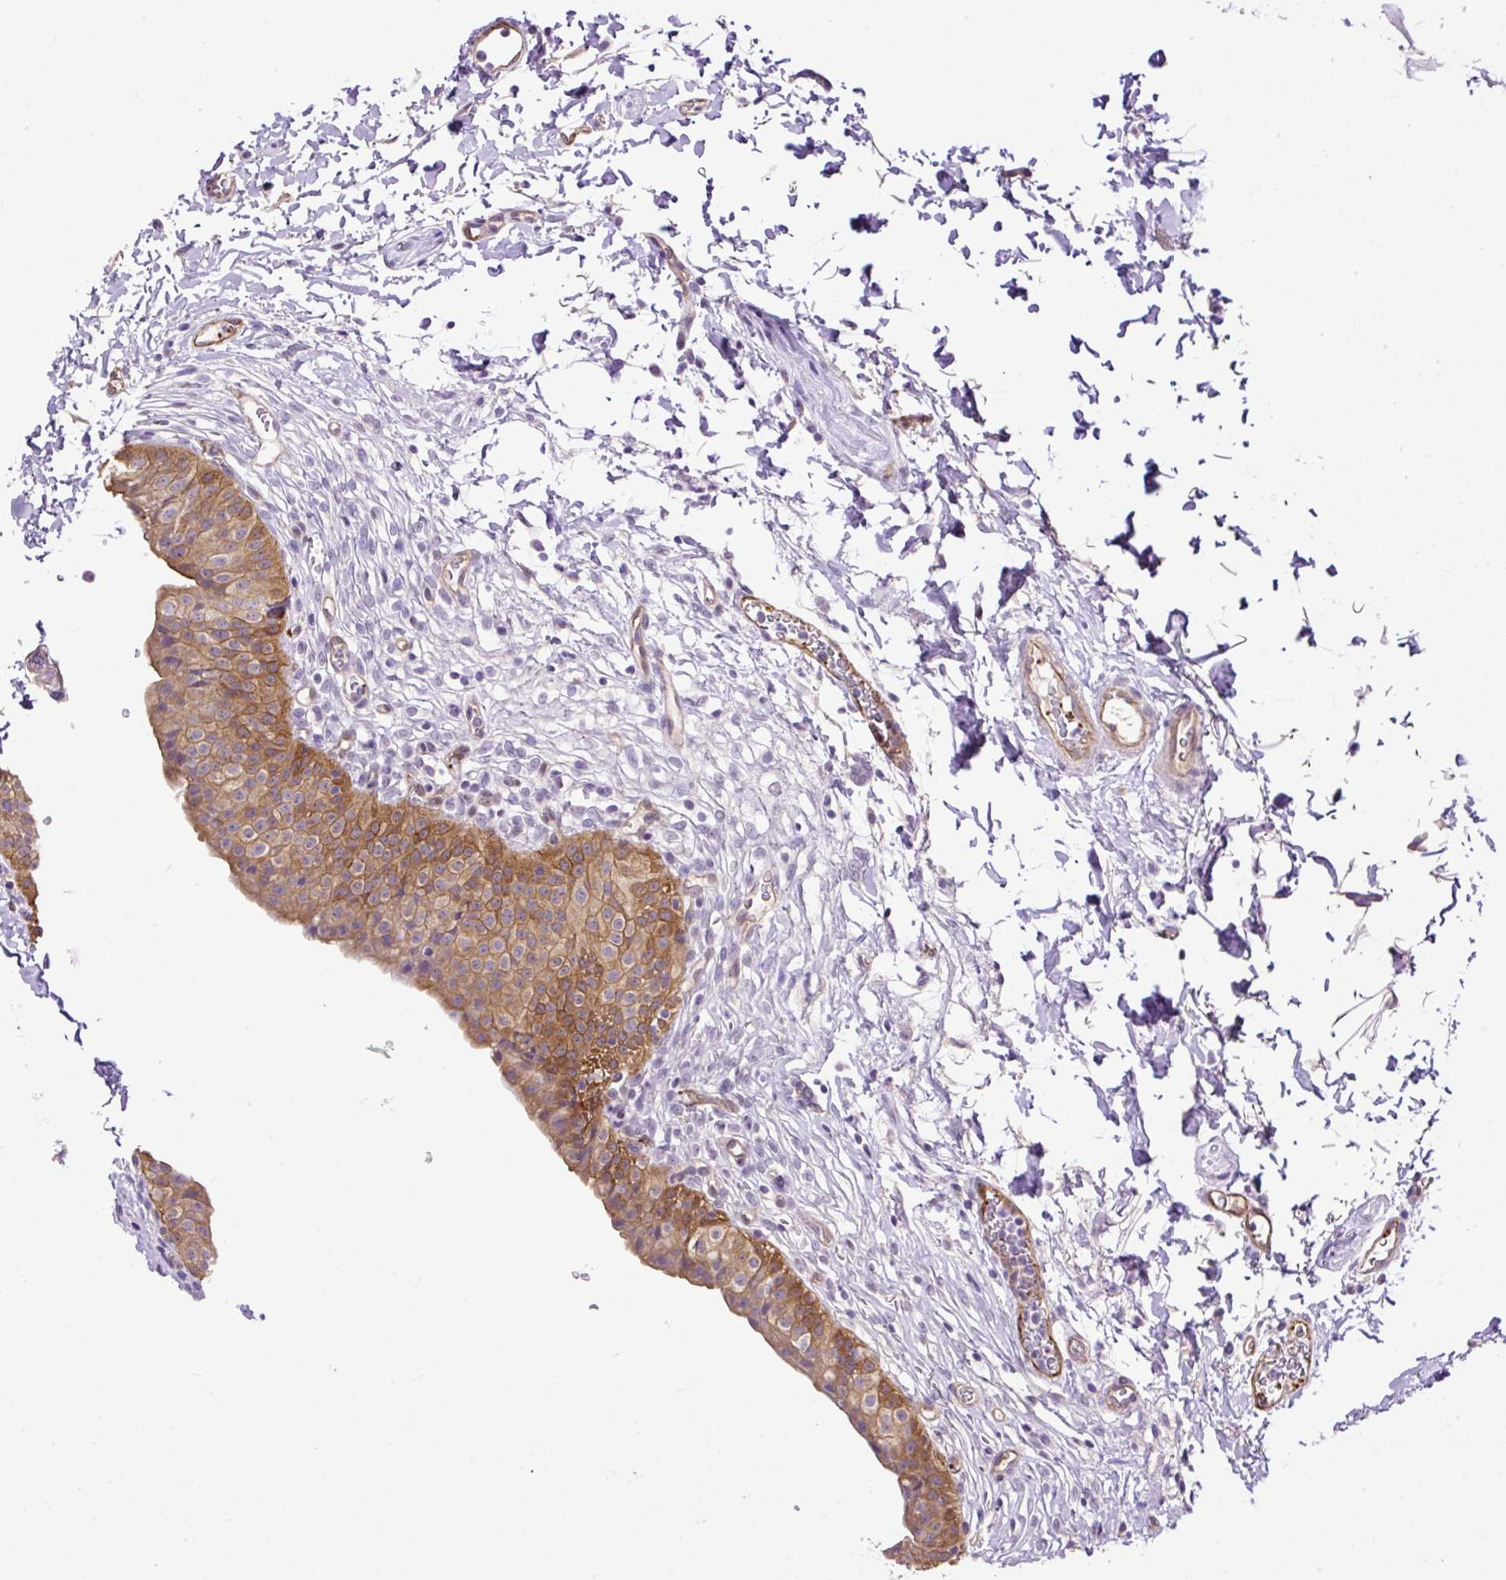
{"staining": {"intensity": "strong", "quantity": "25%-75%", "location": "cytoplasmic/membranous"}, "tissue": "urinary bladder", "cell_type": "Urothelial cells", "image_type": "normal", "snomed": [{"axis": "morphology", "description": "Normal tissue, NOS"}, {"axis": "topography", "description": "Urinary bladder"}, {"axis": "topography", "description": "Peripheral nerve tissue"}], "caption": "Urinary bladder was stained to show a protein in brown. There is high levels of strong cytoplasmic/membranous expression in about 25%-75% of urothelial cells. Immunohistochemistry (ihc) stains the protein in brown and the nuclei are stained blue.", "gene": "MAGEB16", "patient": {"sex": "male", "age": 55}}